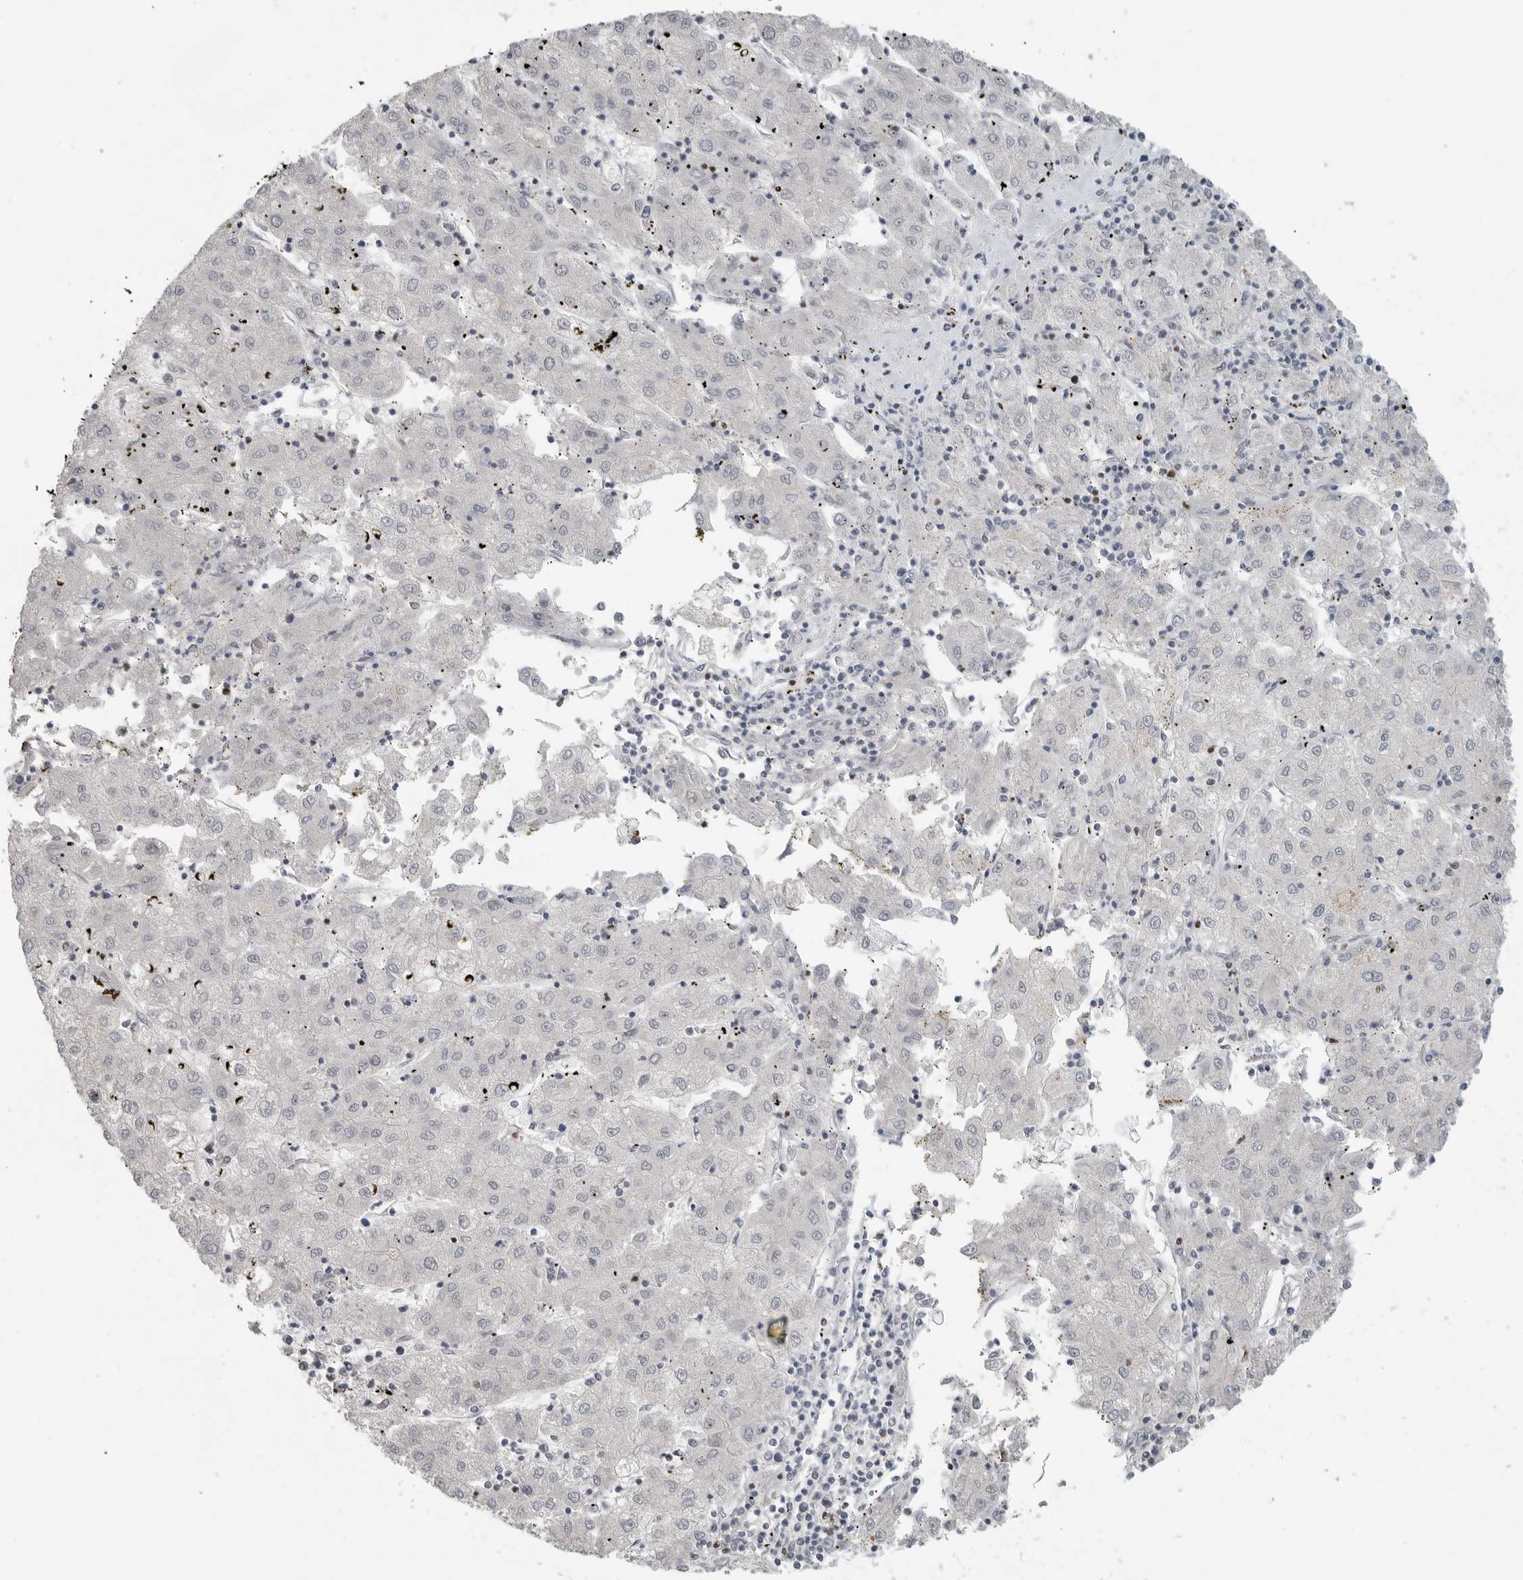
{"staining": {"intensity": "negative", "quantity": "none", "location": "none"}, "tissue": "liver cancer", "cell_type": "Tumor cells", "image_type": "cancer", "snomed": [{"axis": "morphology", "description": "Carcinoma, Hepatocellular, NOS"}, {"axis": "topography", "description": "Liver"}], "caption": "The photomicrograph exhibits no significant expression in tumor cells of liver cancer (hepatocellular carcinoma). (DAB IHC with hematoxylin counter stain).", "gene": "FOXP3", "patient": {"sex": "male", "age": 72}}